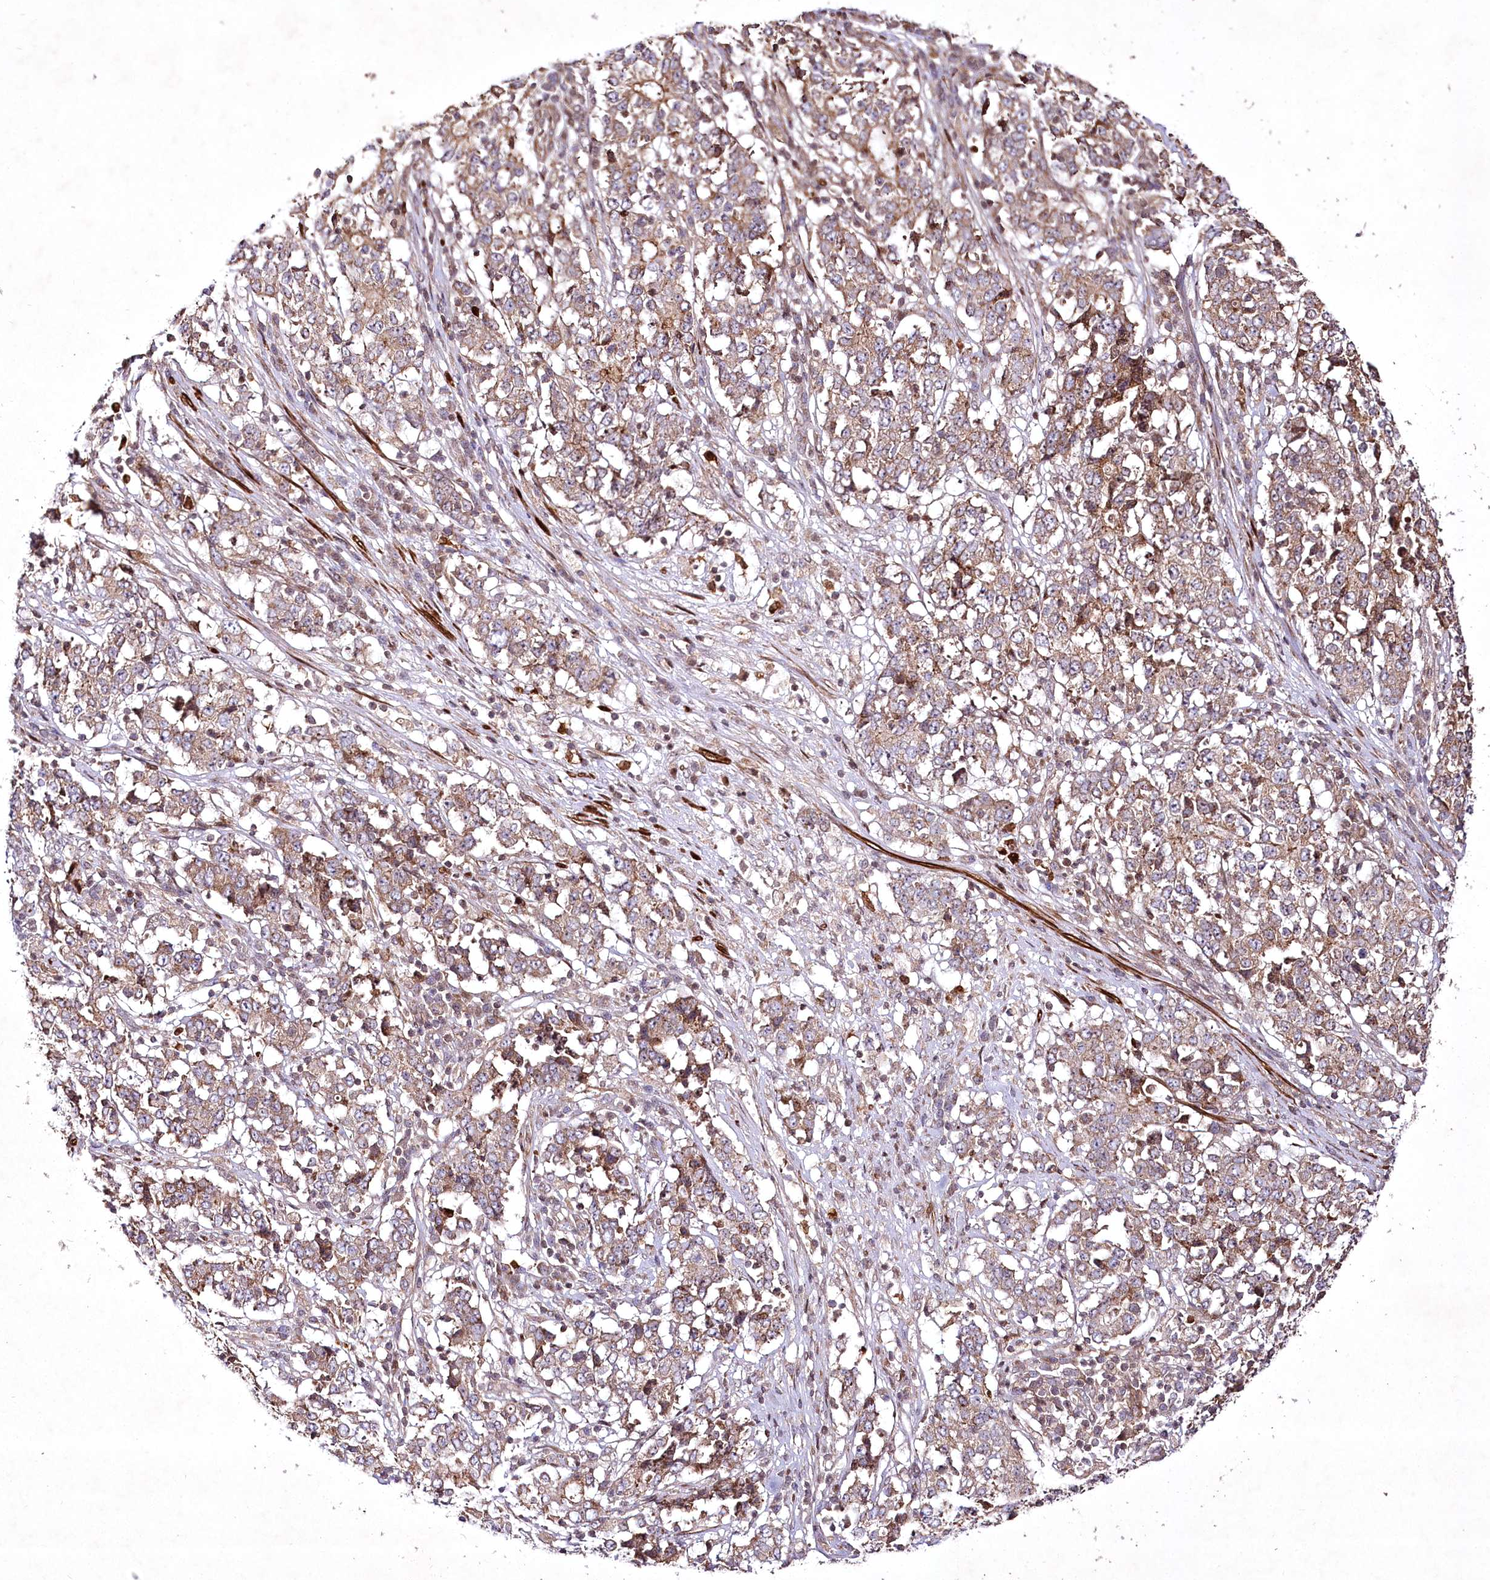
{"staining": {"intensity": "moderate", "quantity": ">75%", "location": "cytoplasmic/membranous"}, "tissue": "stomach cancer", "cell_type": "Tumor cells", "image_type": "cancer", "snomed": [{"axis": "morphology", "description": "Adenocarcinoma, NOS"}, {"axis": "topography", "description": "Stomach"}], "caption": "A high-resolution image shows immunohistochemistry (IHC) staining of stomach cancer (adenocarcinoma), which displays moderate cytoplasmic/membranous expression in about >75% of tumor cells. Using DAB (3,3'-diaminobenzidine) (brown) and hematoxylin (blue) stains, captured at high magnification using brightfield microscopy.", "gene": "PSTK", "patient": {"sex": "male", "age": 59}}